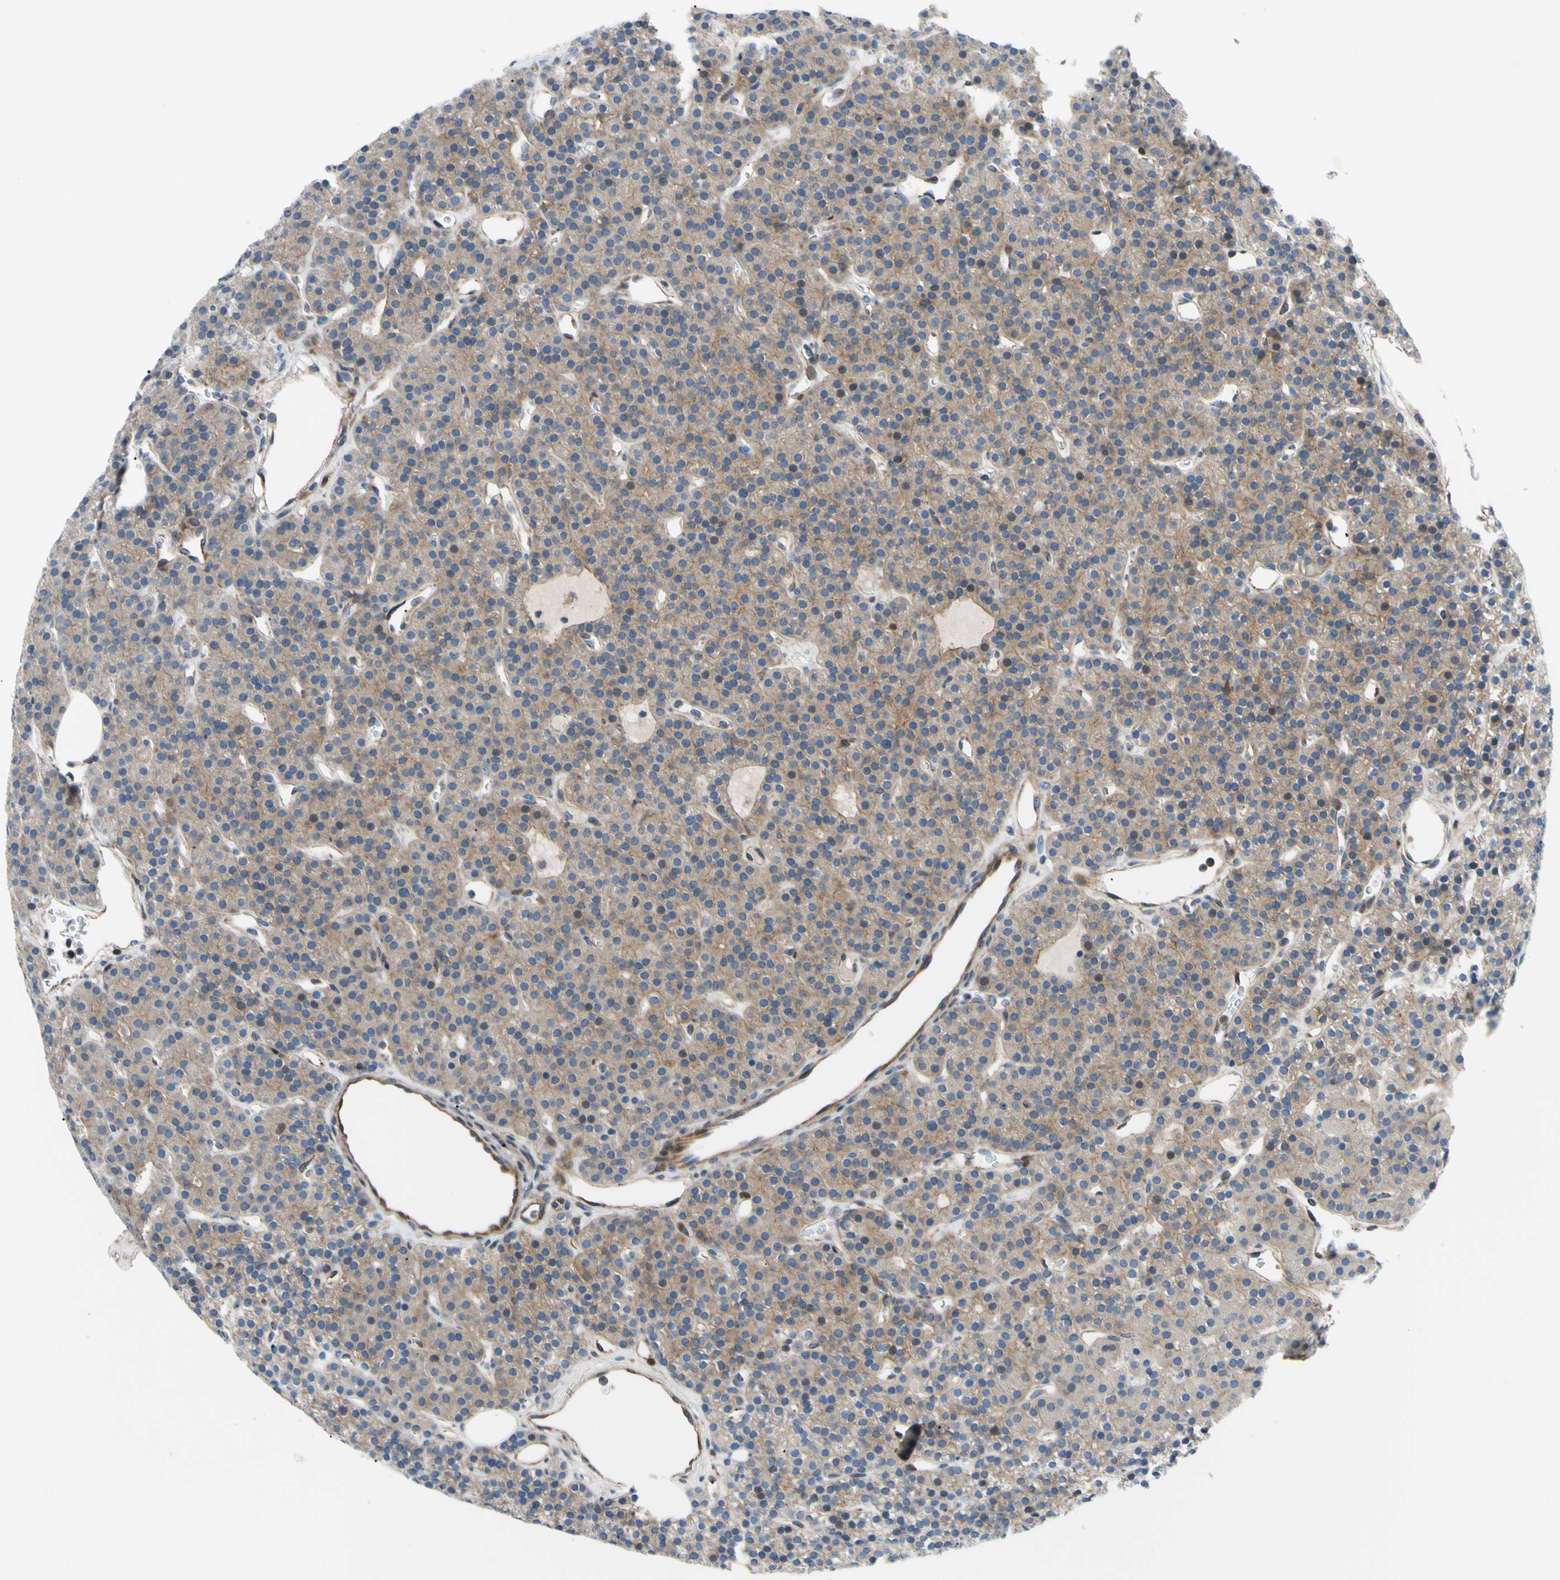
{"staining": {"intensity": "weak", "quantity": ">75%", "location": "cytoplasmic/membranous"}, "tissue": "parathyroid gland", "cell_type": "Glandular cells", "image_type": "normal", "snomed": [{"axis": "morphology", "description": "Normal tissue, NOS"}, {"axis": "morphology", "description": "Hyperplasia, NOS"}, {"axis": "topography", "description": "Parathyroid gland"}], "caption": "DAB immunohistochemical staining of normal parathyroid gland displays weak cytoplasmic/membranous protein expression in about >75% of glandular cells.", "gene": "PAK2", "patient": {"sex": "male", "age": 44}}